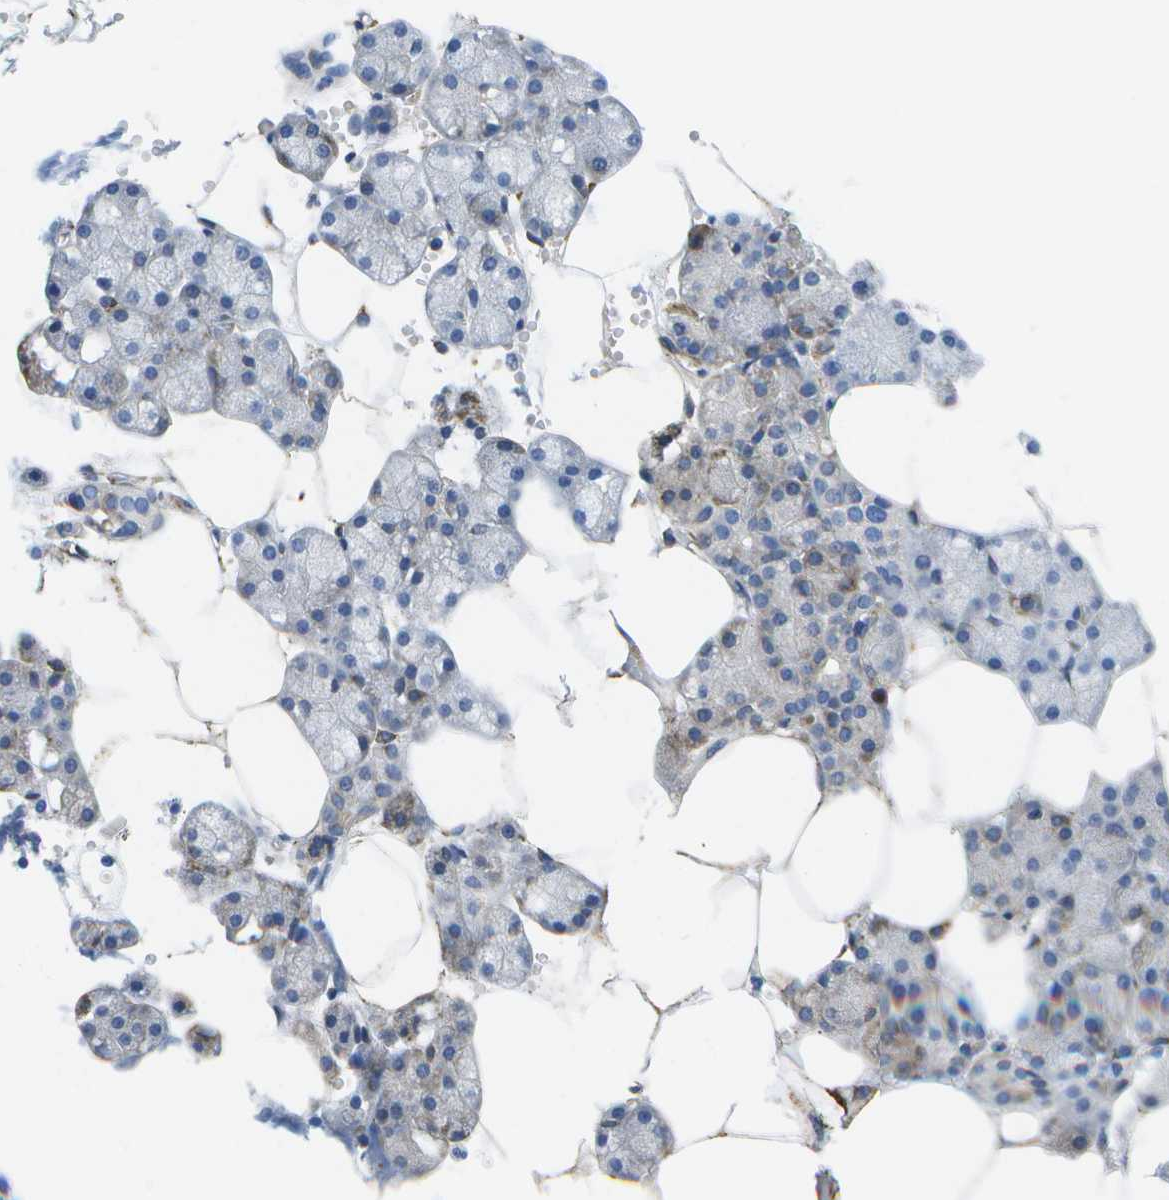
{"staining": {"intensity": "moderate", "quantity": "25%-75%", "location": "cytoplasmic/membranous"}, "tissue": "salivary gland", "cell_type": "Glandular cells", "image_type": "normal", "snomed": [{"axis": "morphology", "description": "Normal tissue, NOS"}, {"axis": "topography", "description": "Salivary gland"}], "caption": "Immunohistochemical staining of unremarkable human salivary gland demonstrates moderate cytoplasmic/membranous protein positivity in approximately 25%-75% of glandular cells.", "gene": "ZDHHC17", "patient": {"sex": "male", "age": 62}}